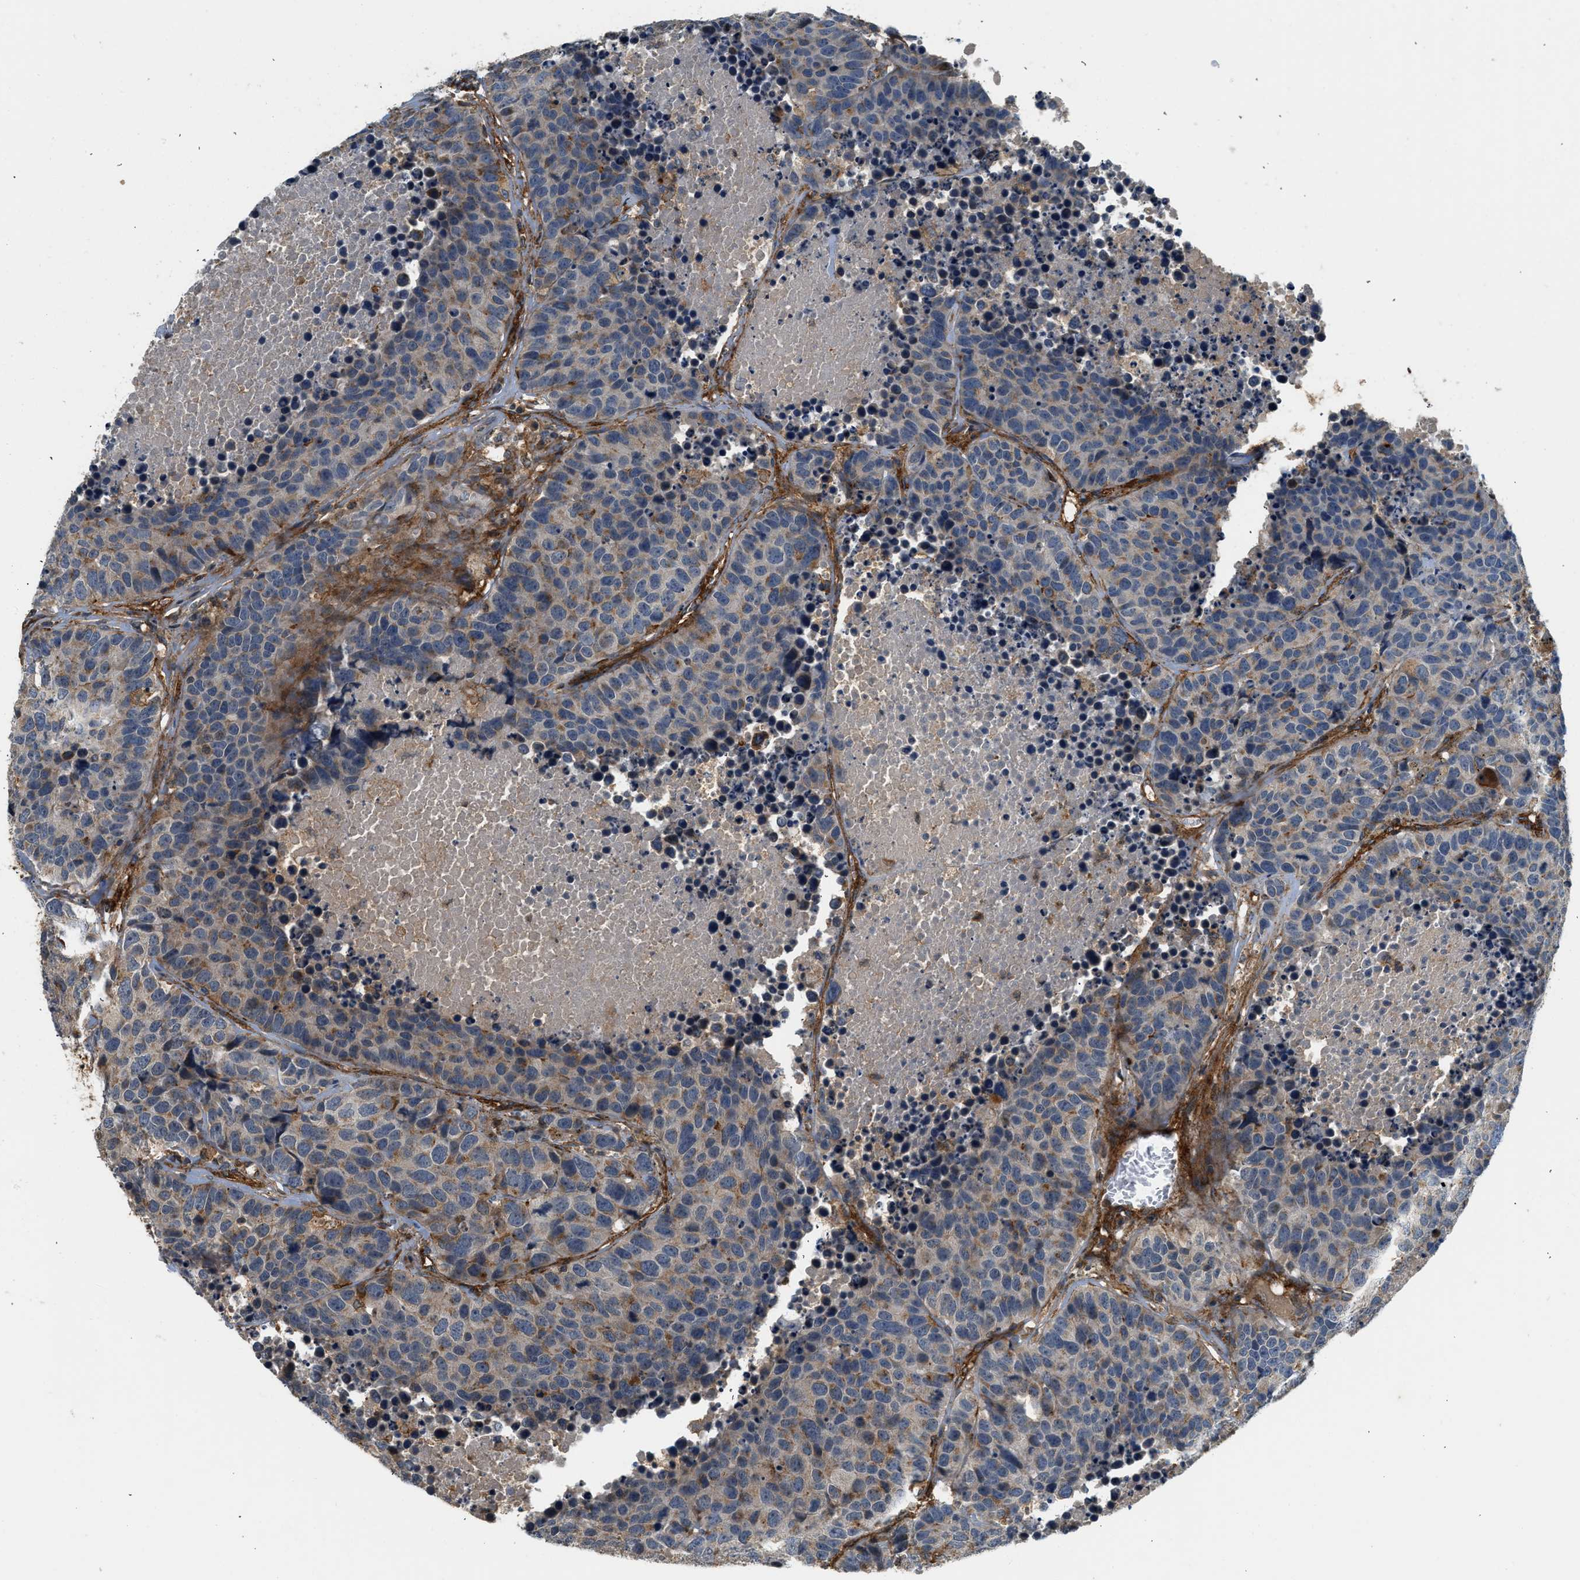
{"staining": {"intensity": "weak", "quantity": "<25%", "location": "cytoplasmic/membranous"}, "tissue": "carcinoid", "cell_type": "Tumor cells", "image_type": "cancer", "snomed": [{"axis": "morphology", "description": "Carcinoid, malignant, NOS"}, {"axis": "topography", "description": "Lung"}], "caption": "This is a micrograph of immunohistochemistry (IHC) staining of carcinoid, which shows no expression in tumor cells.", "gene": "HIP1", "patient": {"sex": "male", "age": 60}}